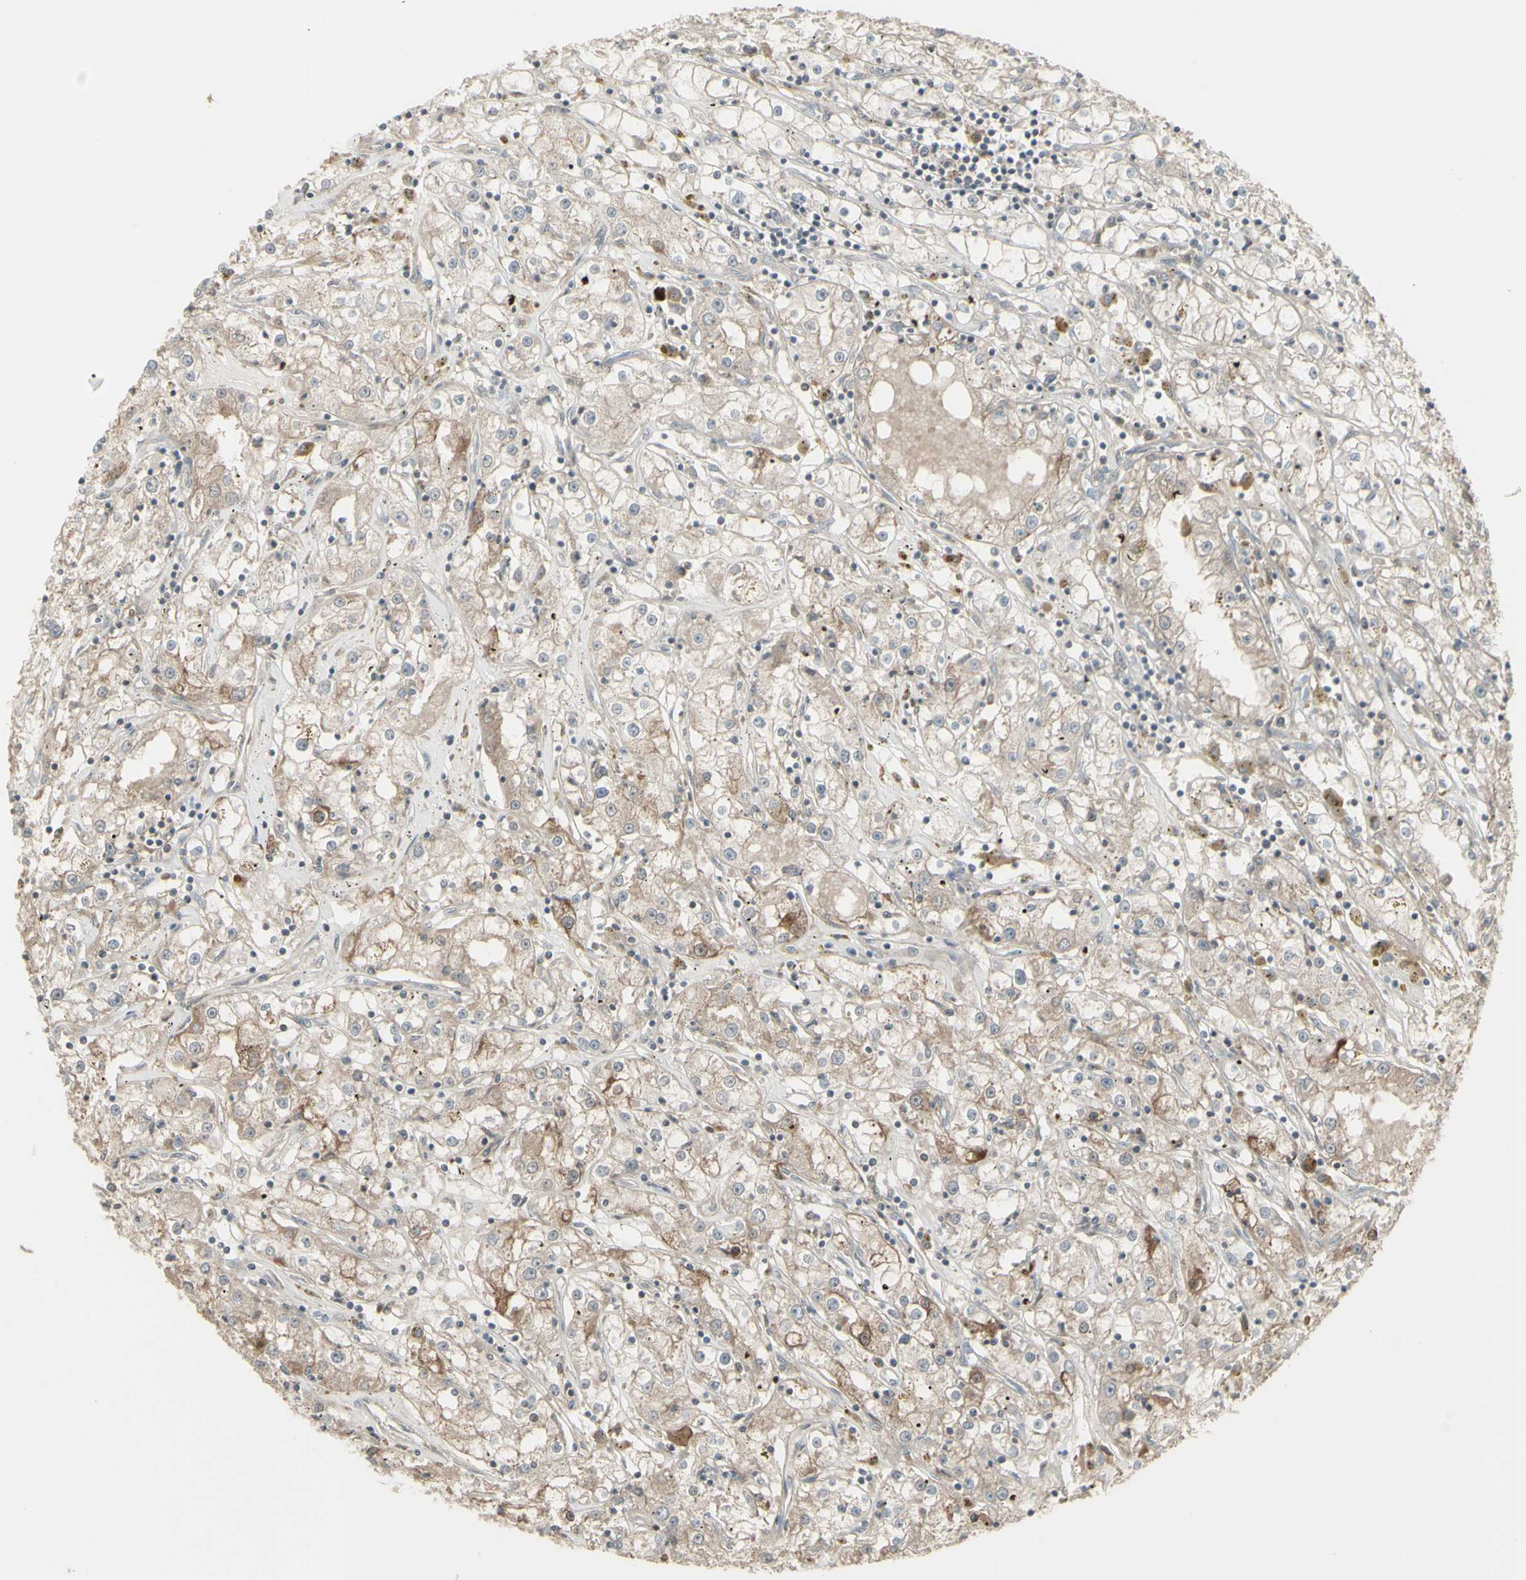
{"staining": {"intensity": "weak", "quantity": "25%-75%", "location": "cytoplasmic/membranous"}, "tissue": "renal cancer", "cell_type": "Tumor cells", "image_type": "cancer", "snomed": [{"axis": "morphology", "description": "Adenocarcinoma, NOS"}, {"axis": "topography", "description": "Kidney"}], "caption": "This histopathology image exhibits immunohistochemistry staining of renal cancer, with low weak cytoplasmic/membranous staining in about 25%-75% of tumor cells.", "gene": "CSK", "patient": {"sex": "male", "age": 56}}